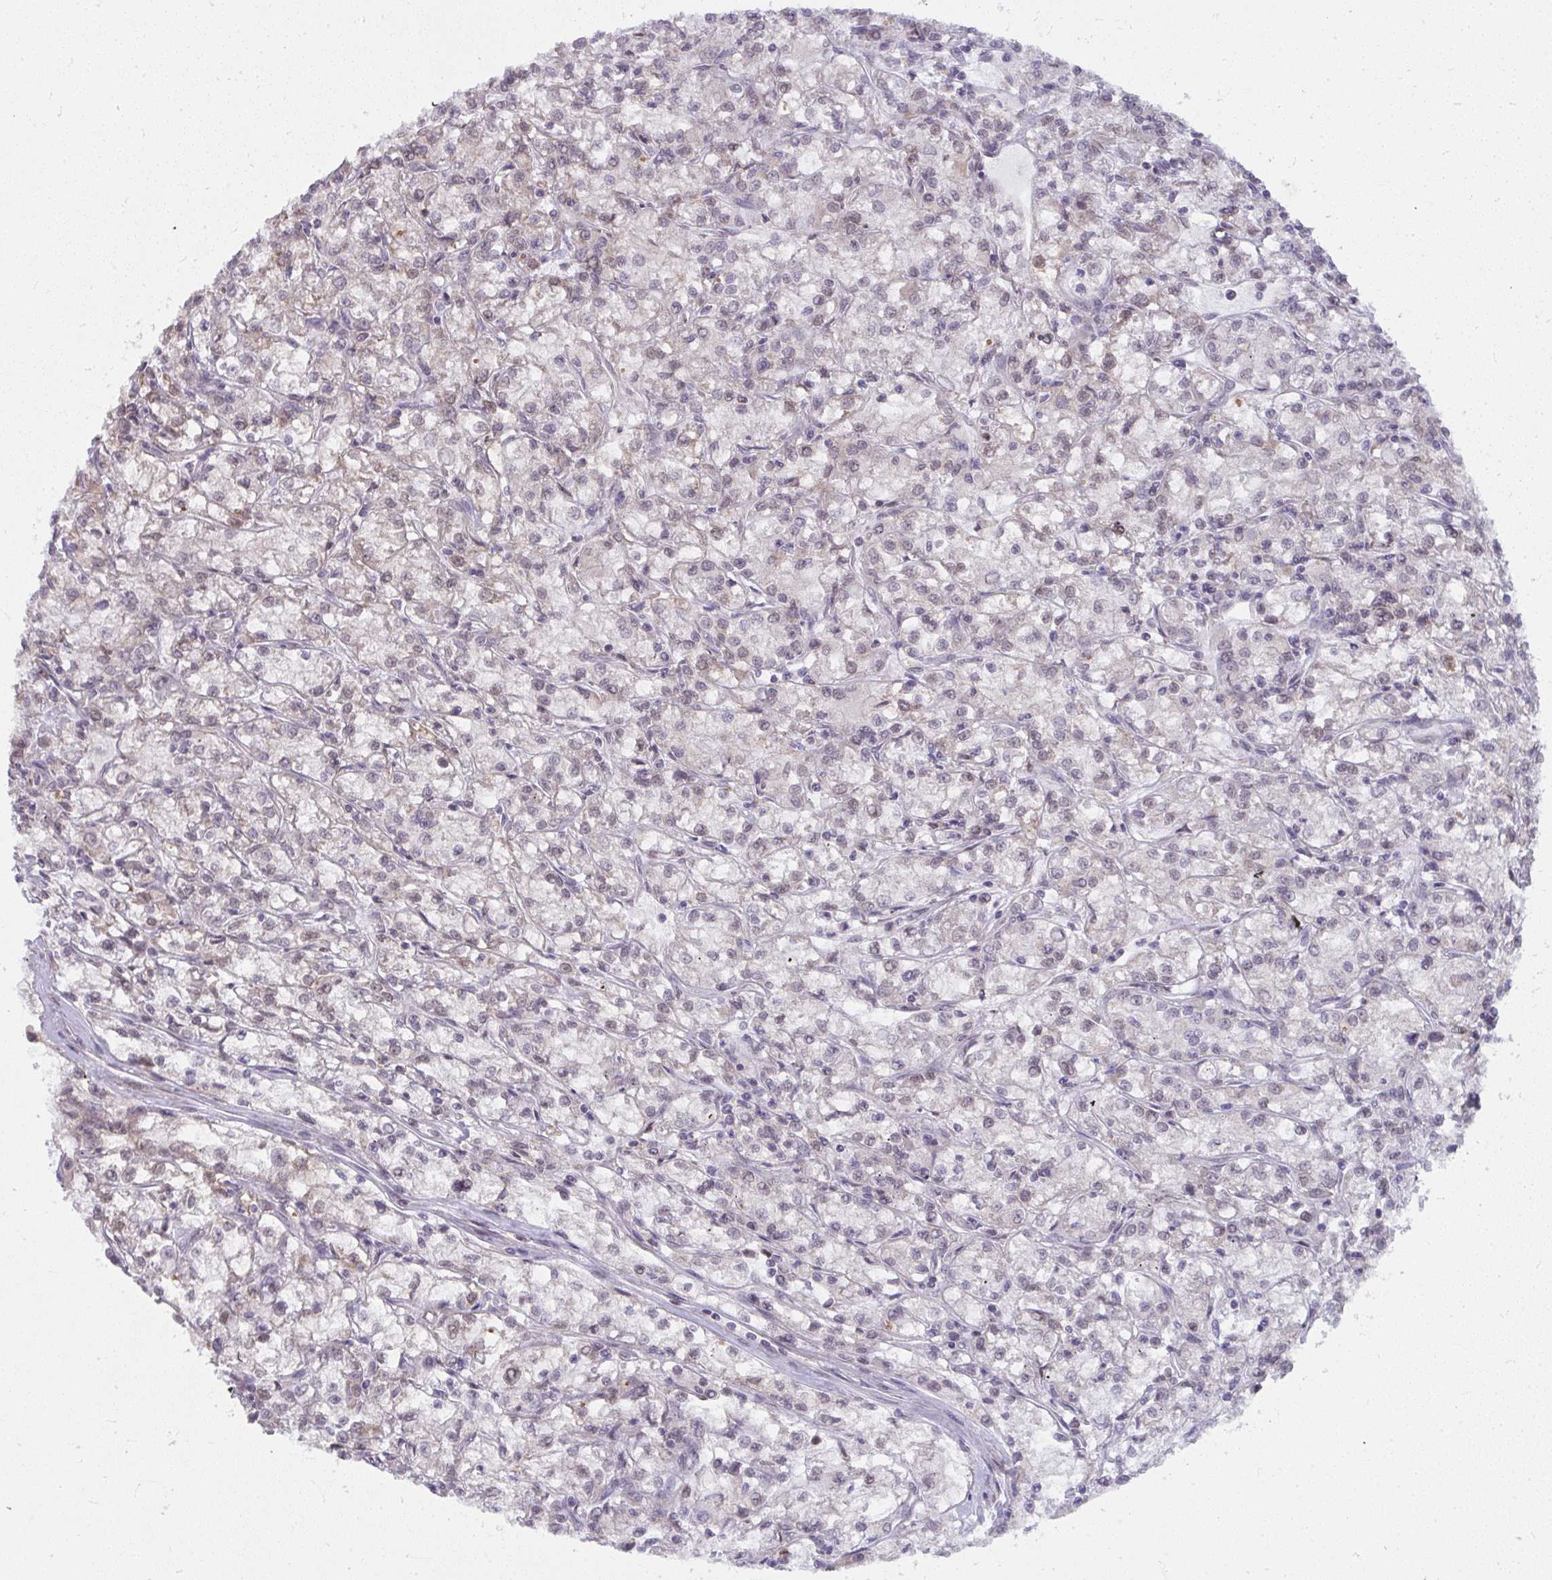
{"staining": {"intensity": "negative", "quantity": "none", "location": "none"}, "tissue": "renal cancer", "cell_type": "Tumor cells", "image_type": "cancer", "snomed": [{"axis": "morphology", "description": "Adenocarcinoma, NOS"}, {"axis": "topography", "description": "Kidney"}], "caption": "This micrograph is of renal cancer (adenocarcinoma) stained with immunohistochemistry to label a protein in brown with the nuclei are counter-stained blue. There is no staining in tumor cells.", "gene": "NMNAT1", "patient": {"sex": "female", "age": 59}}